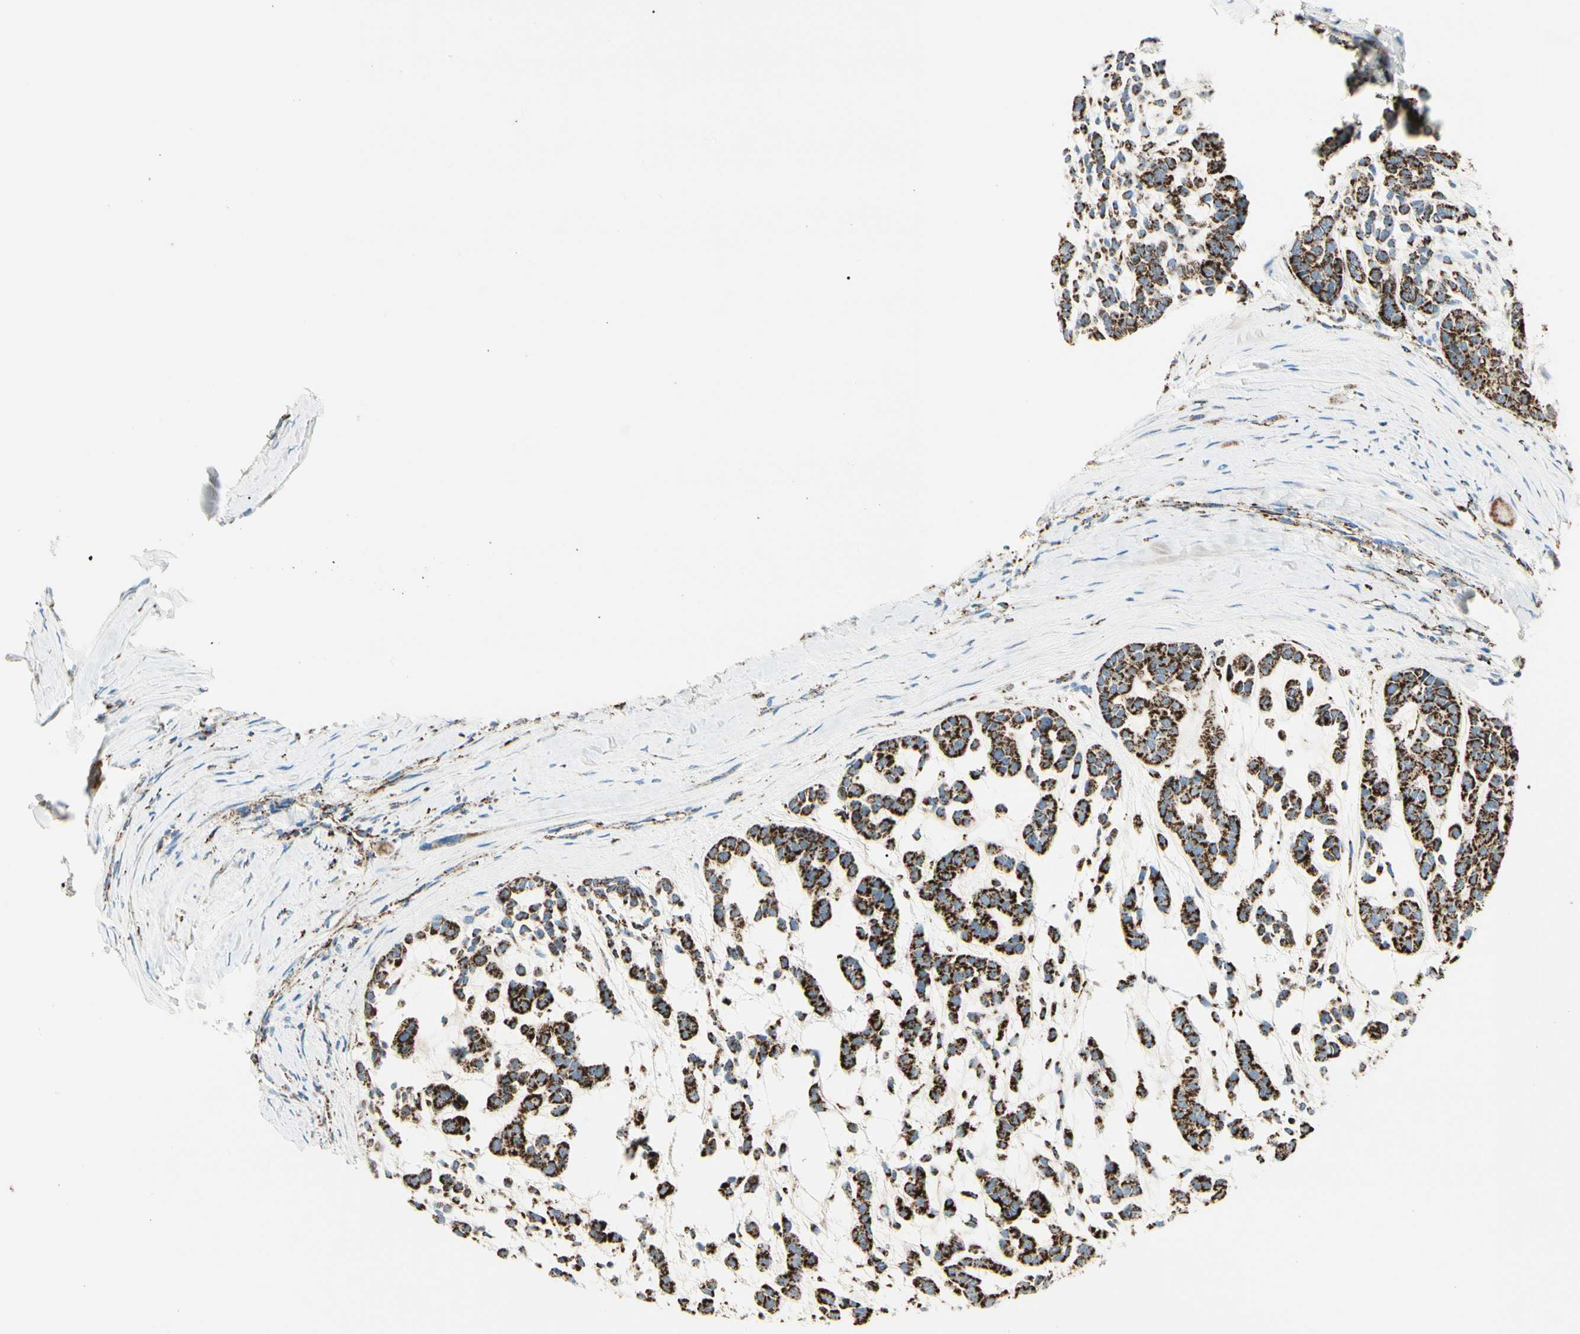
{"staining": {"intensity": "strong", "quantity": ">75%", "location": "cytoplasmic/membranous"}, "tissue": "head and neck cancer", "cell_type": "Tumor cells", "image_type": "cancer", "snomed": [{"axis": "morphology", "description": "Adenocarcinoma, NOS"}, {"axis": "morphology", "description": "Adenoma, NOS"}, {"axis": "topography", "description": "Head-Neck"}], "caption": "Strong cytoplasmic/membranous positivity for a protein is identified in approximately >75% of tumor cells of head and neck cancer (adenocarcinoma) using immunohistochemistry.", "gene": "ME2", "patient": {"sex": "female", "age": 55}}